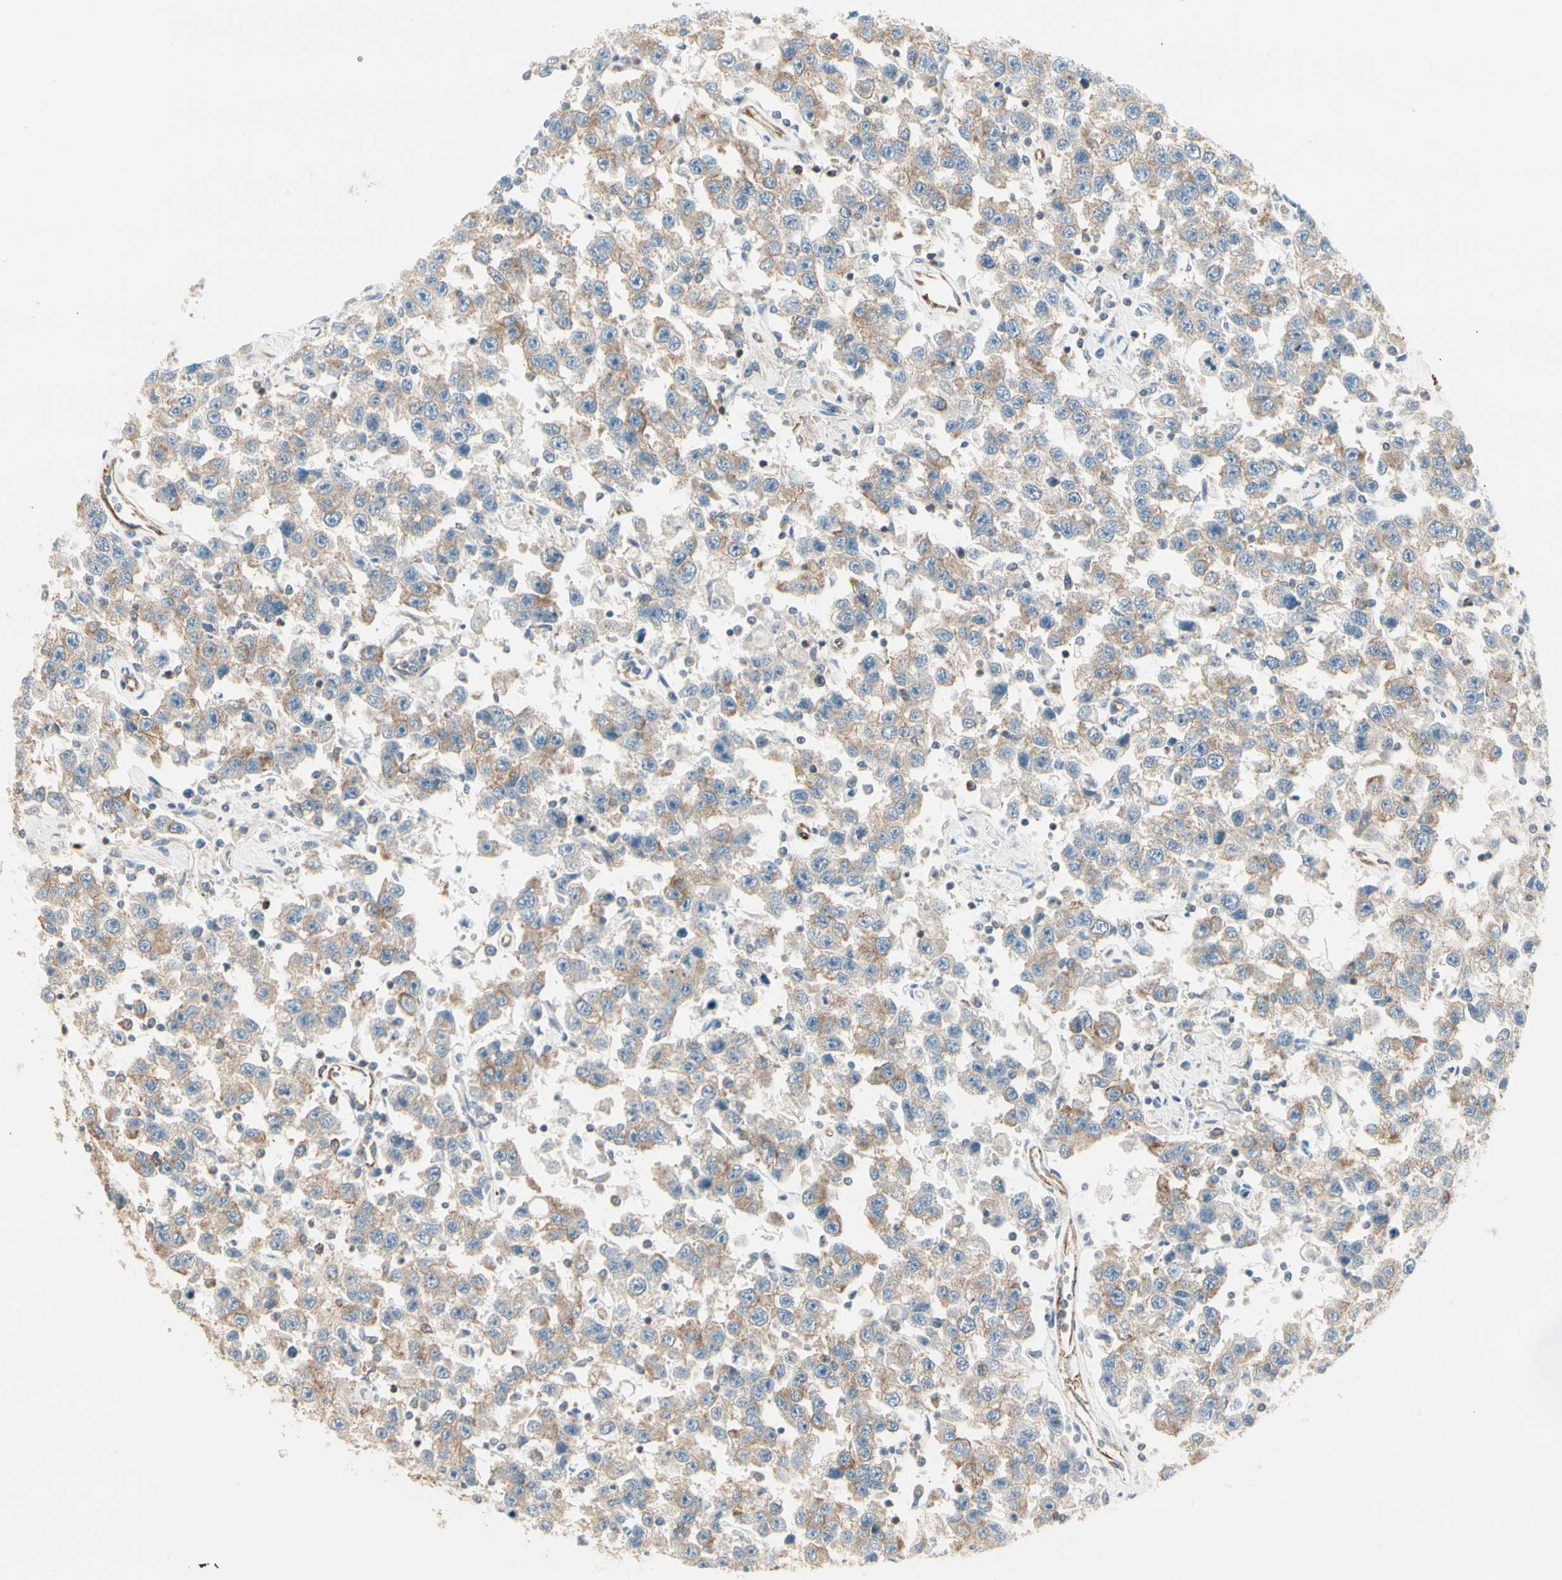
{"staining": {"intensity": "weak", "quantity": ">75%", "location": "cytoplasmic/membranous"}, "tissue": "testis cancer", "cell_type": "Tumor cells", "image_type": "cancer", "snomed": [{"axis": "morphology", "description": "Seminoma, NOS"}, {"axis": "topography", "description": "Testis"}], "caption": "The immunohistochemical stain highlights weak cytoplasmic/membranous positivity in tumor cells of testis seminoma tissue.", "gene": "AGFG1", "patient": {"sex": "male", "age": 41}}